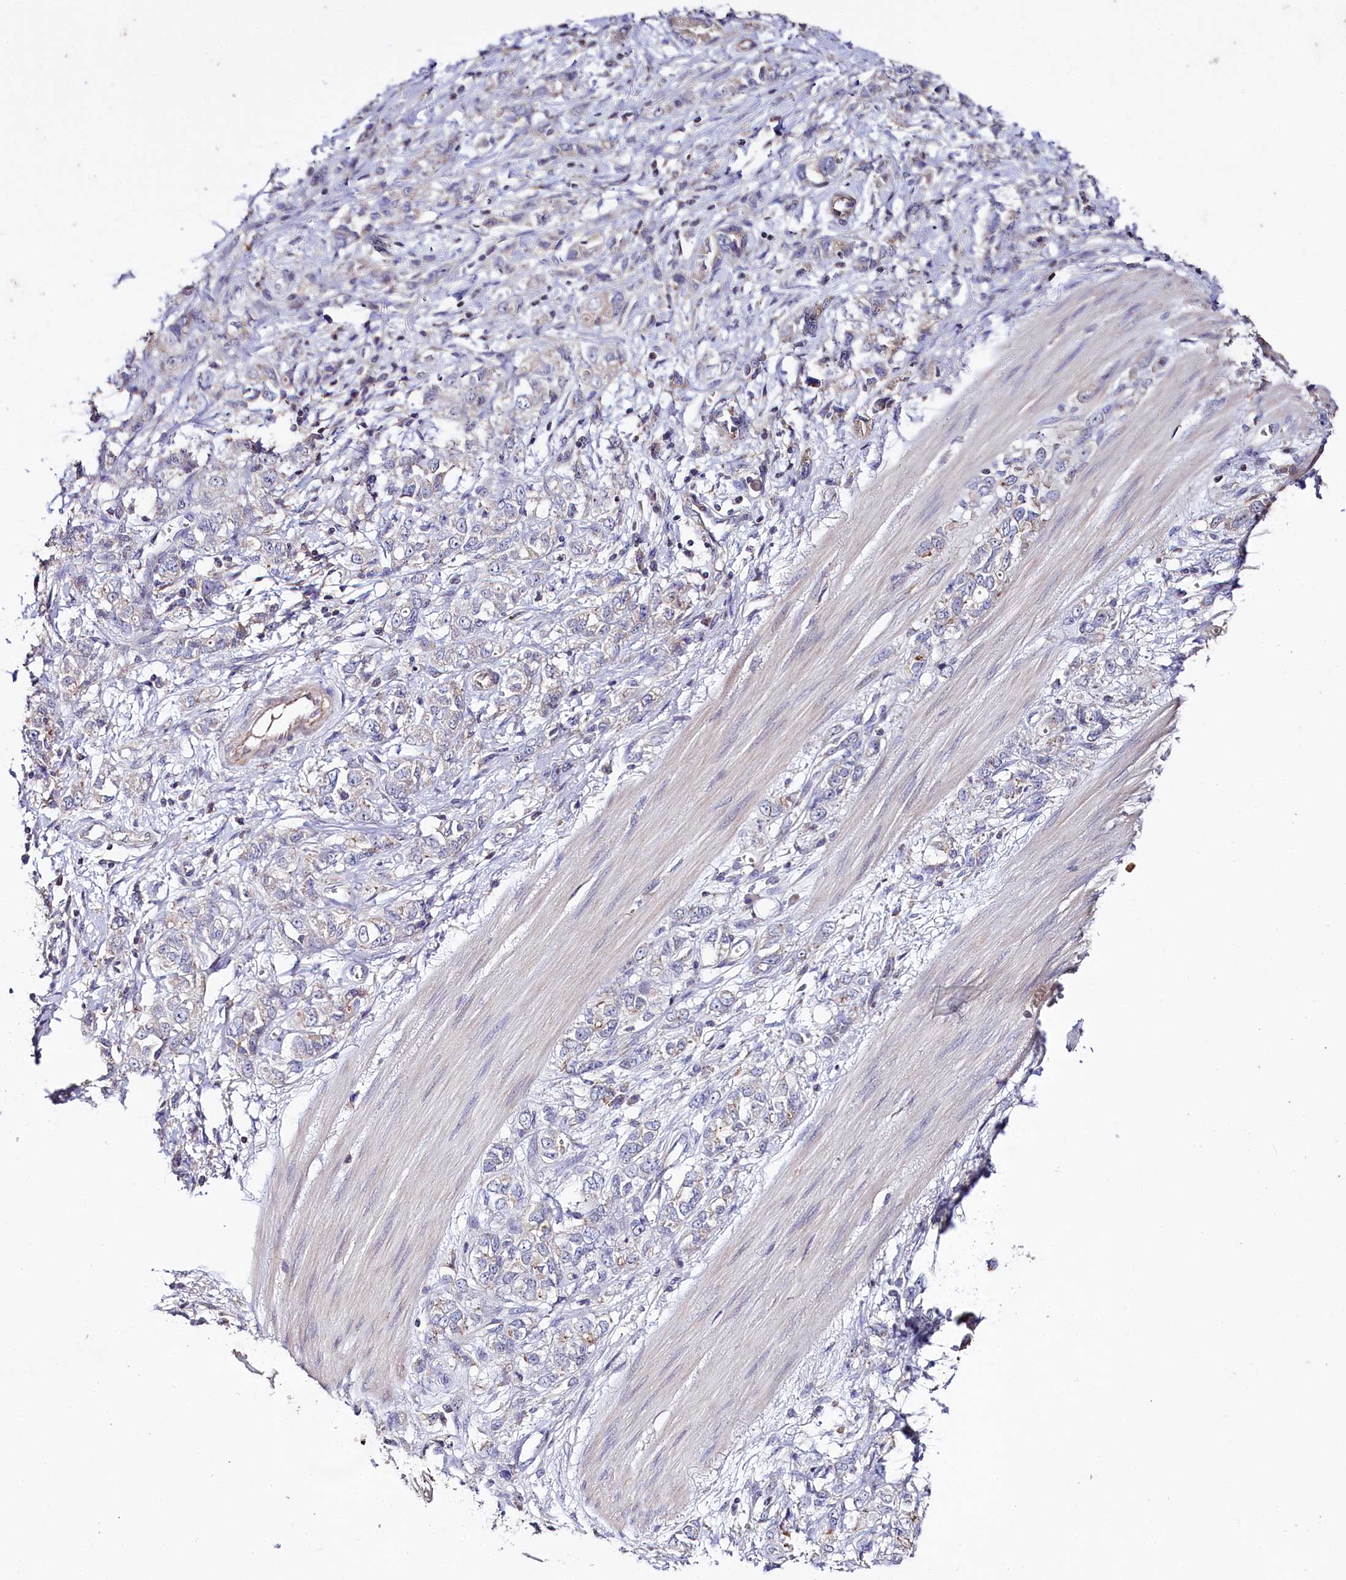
{"staining": {"intensity": "weak", "quantity": "<25%", "location": "cytoplasmic/membranous"}, "tissue": "stomach cancer", "cell_type": "Tumor cells", "image_type": "cancer", "snomed": [{"axis": "morphology", "description": "Adenocarcinoma, NOS"}, {"axis": "topography", "description": "Stomach"}], "caption": "A histopathology image of human stomach adenocarcinoma is negative for staining in tumor cells.", "gene": "RPUSD3", "patient": {"sex": "female", "age": 76}}